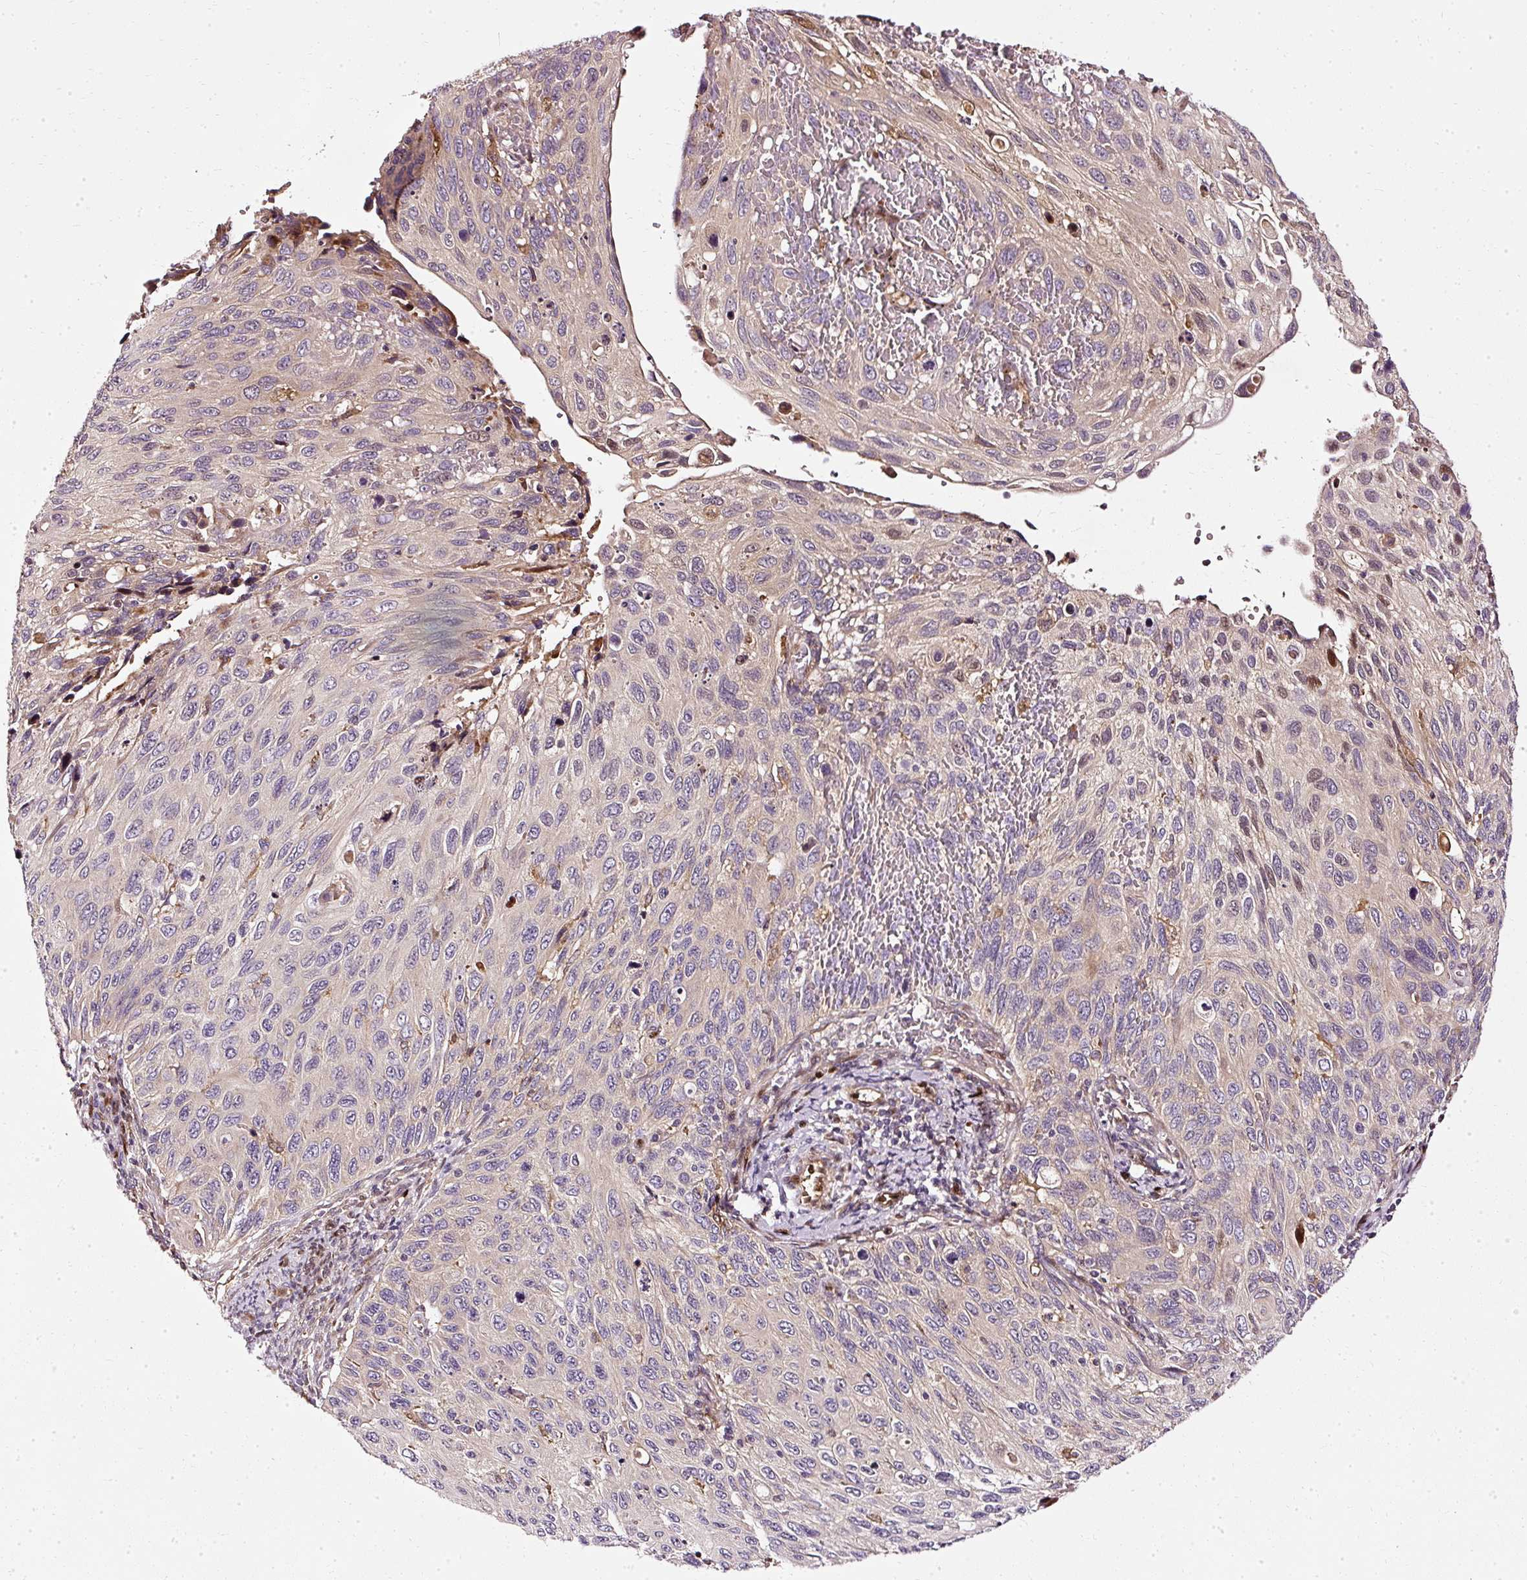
{"staining": {"intensity": "weak", "quantity": "25%-75%", "location": "cytoplasmic/membranous"}, "tissue": "cervical cancer", "cell_type": "Tumor cells", "image_type": "cancer", "snomed": [{"axis": "morphology", "description": "Squamous cell carcinoma, NOS"}, {"axis": "topography", "description": "Cervix"}], "caption": "The photomicrograph exhibits immunohistochemical staining of cervical cancer (squamous cell carcinoma). There is weak cytoplasmic/membranous expression is seen in approximately 25%-75% of tumor cells. The staining is performed using DAB brown chromogen to label protein expression. The nuclei are counter-stained blue using hematoxylin.", "gene": "NAPA", "patient": {"sex": "female", "age": 70}}